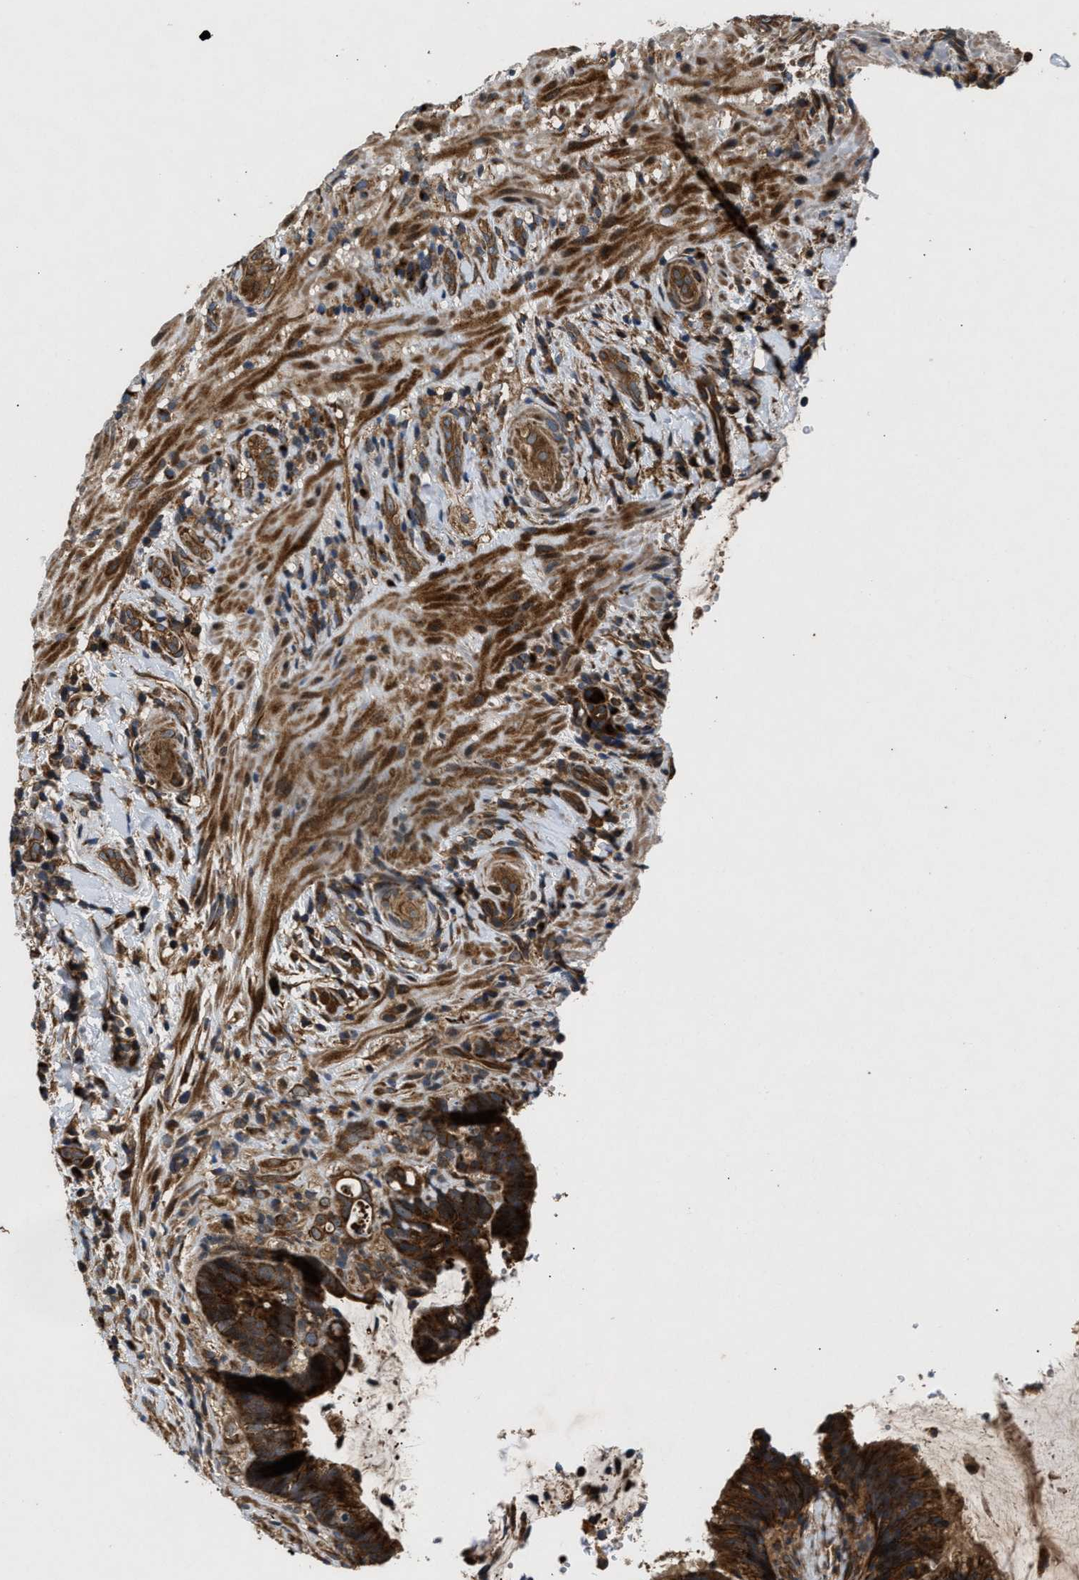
{"staining": {"intensity": "strong", "quantity": ">75%", "location": "cytoplasmic/membranous"}, "tissue": "colorectal cancer", "cell_type": "Tumor cells", "image_type": "cancer", "snomed": [{"axis": "morphology", "description": "Adenocarcinoma, NOS"}, {"axis": "topography", "description": "Colon"}], "caption": "Immunohistochemical staining of human colorectal cancer (adenocarcinoma) exhibits high levels of strong cytoplasmic/membranous protein staining in about >75% of tumor cells. The staining was performed using DAB (3,3'-diaminobenzidine) to visualize the protein expression in brown, while the nuclei were stained in blue with hematoxylin (Magnification: 20x).", "gene": "PNPLA8", "patient": {"sex": "female", "age": 66}}